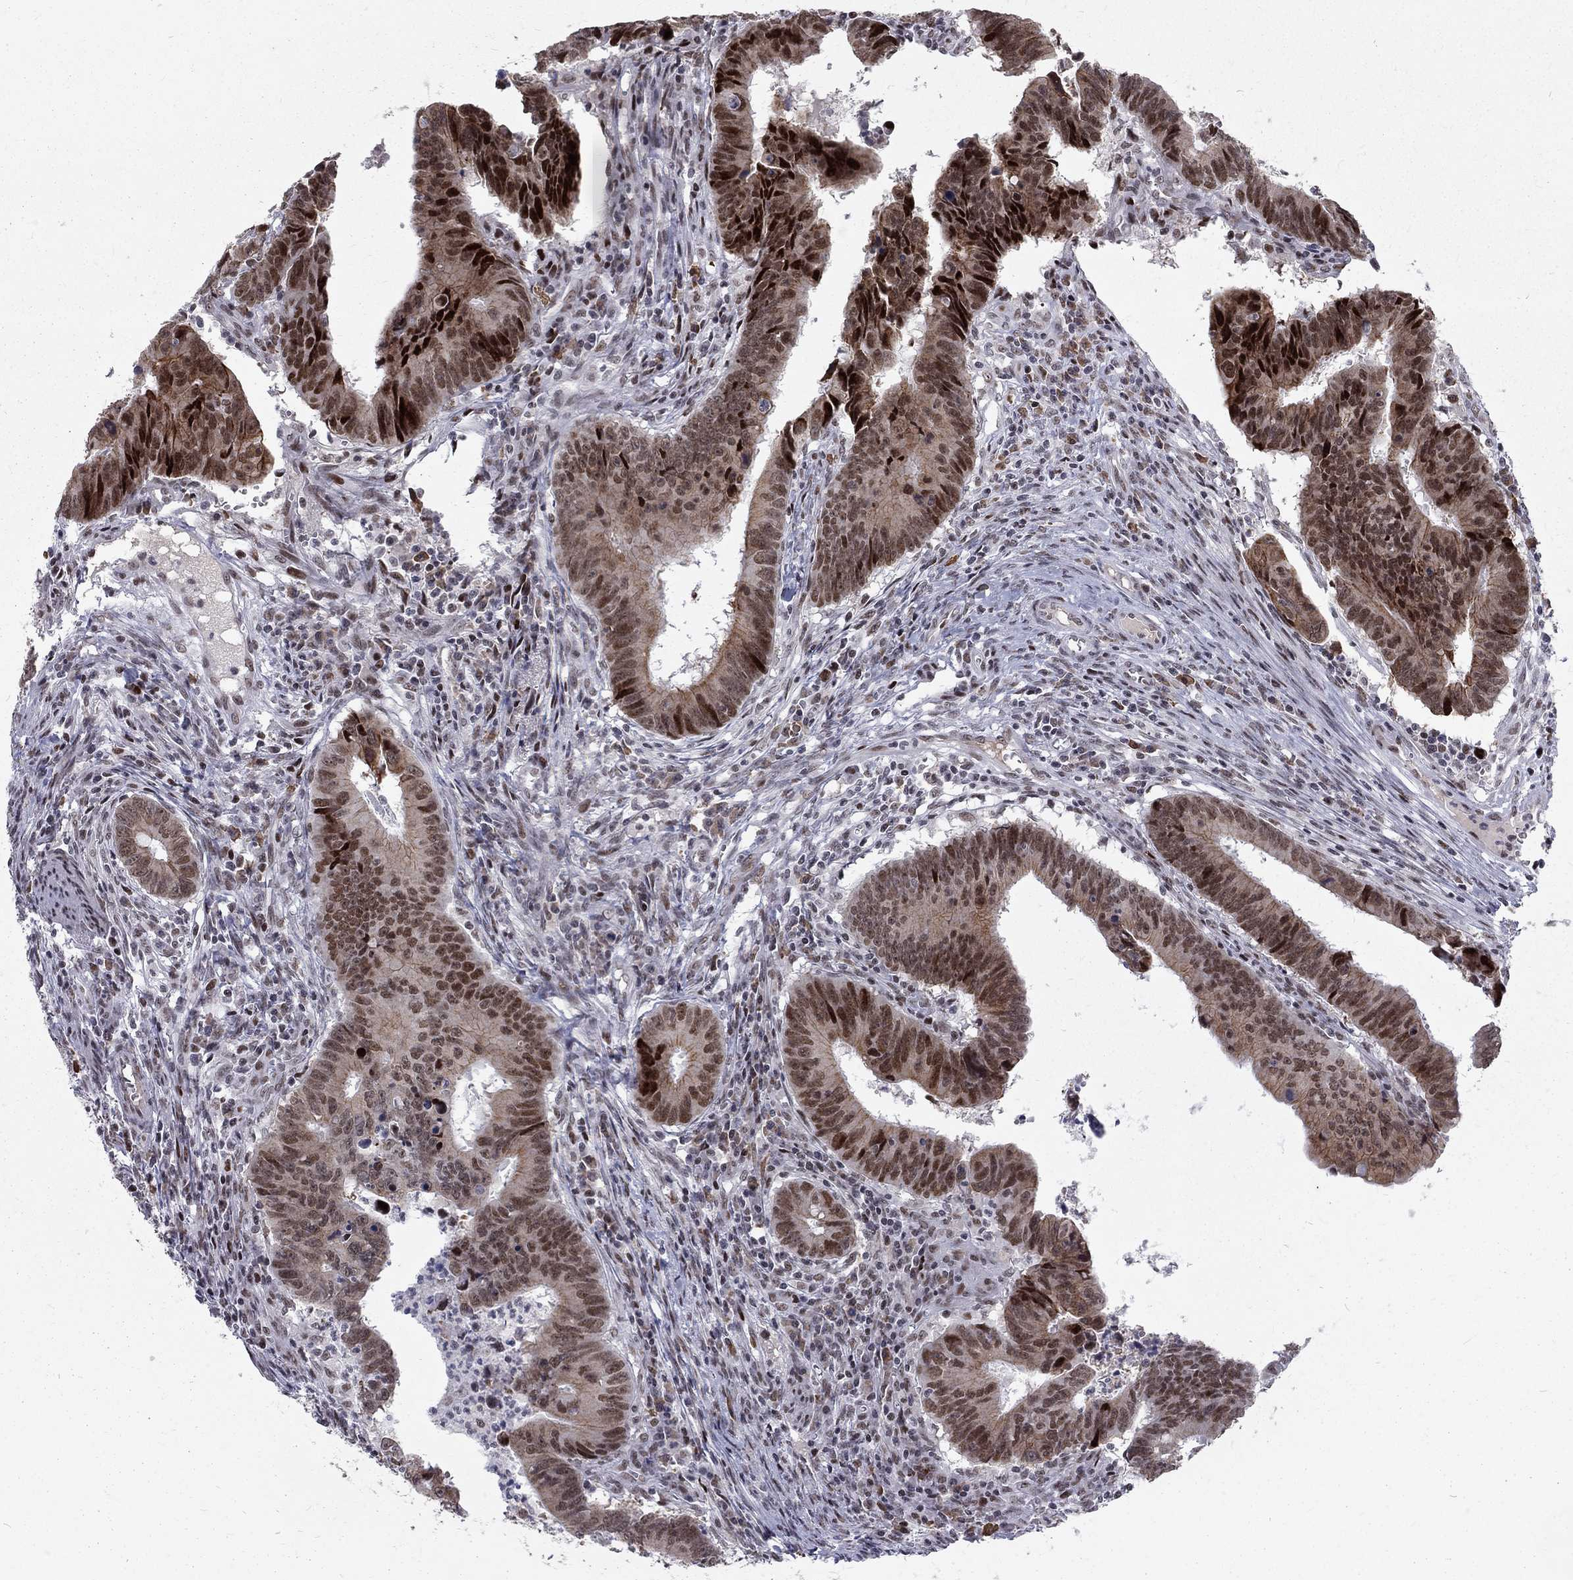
{"staining": {"intensity": "strong", "quantity": "25%-75%", "location": "nuclear"}, "tissue": "colorectal cancer", "cell_type": "Tumor cells", "image_type": "cancer", "snomed": [{"axis": "morphology", "description": "Adenocarcinoma, NOS"}, {"axis": "topography", "description": "Colon"}], "caption": "The image shows staining of colorectal cancer, revealing strong nuclear protein staining (brown color) within tumor cells.", "gene": "TCEAL1", "patient": {"sex": "female", "age": 87}}